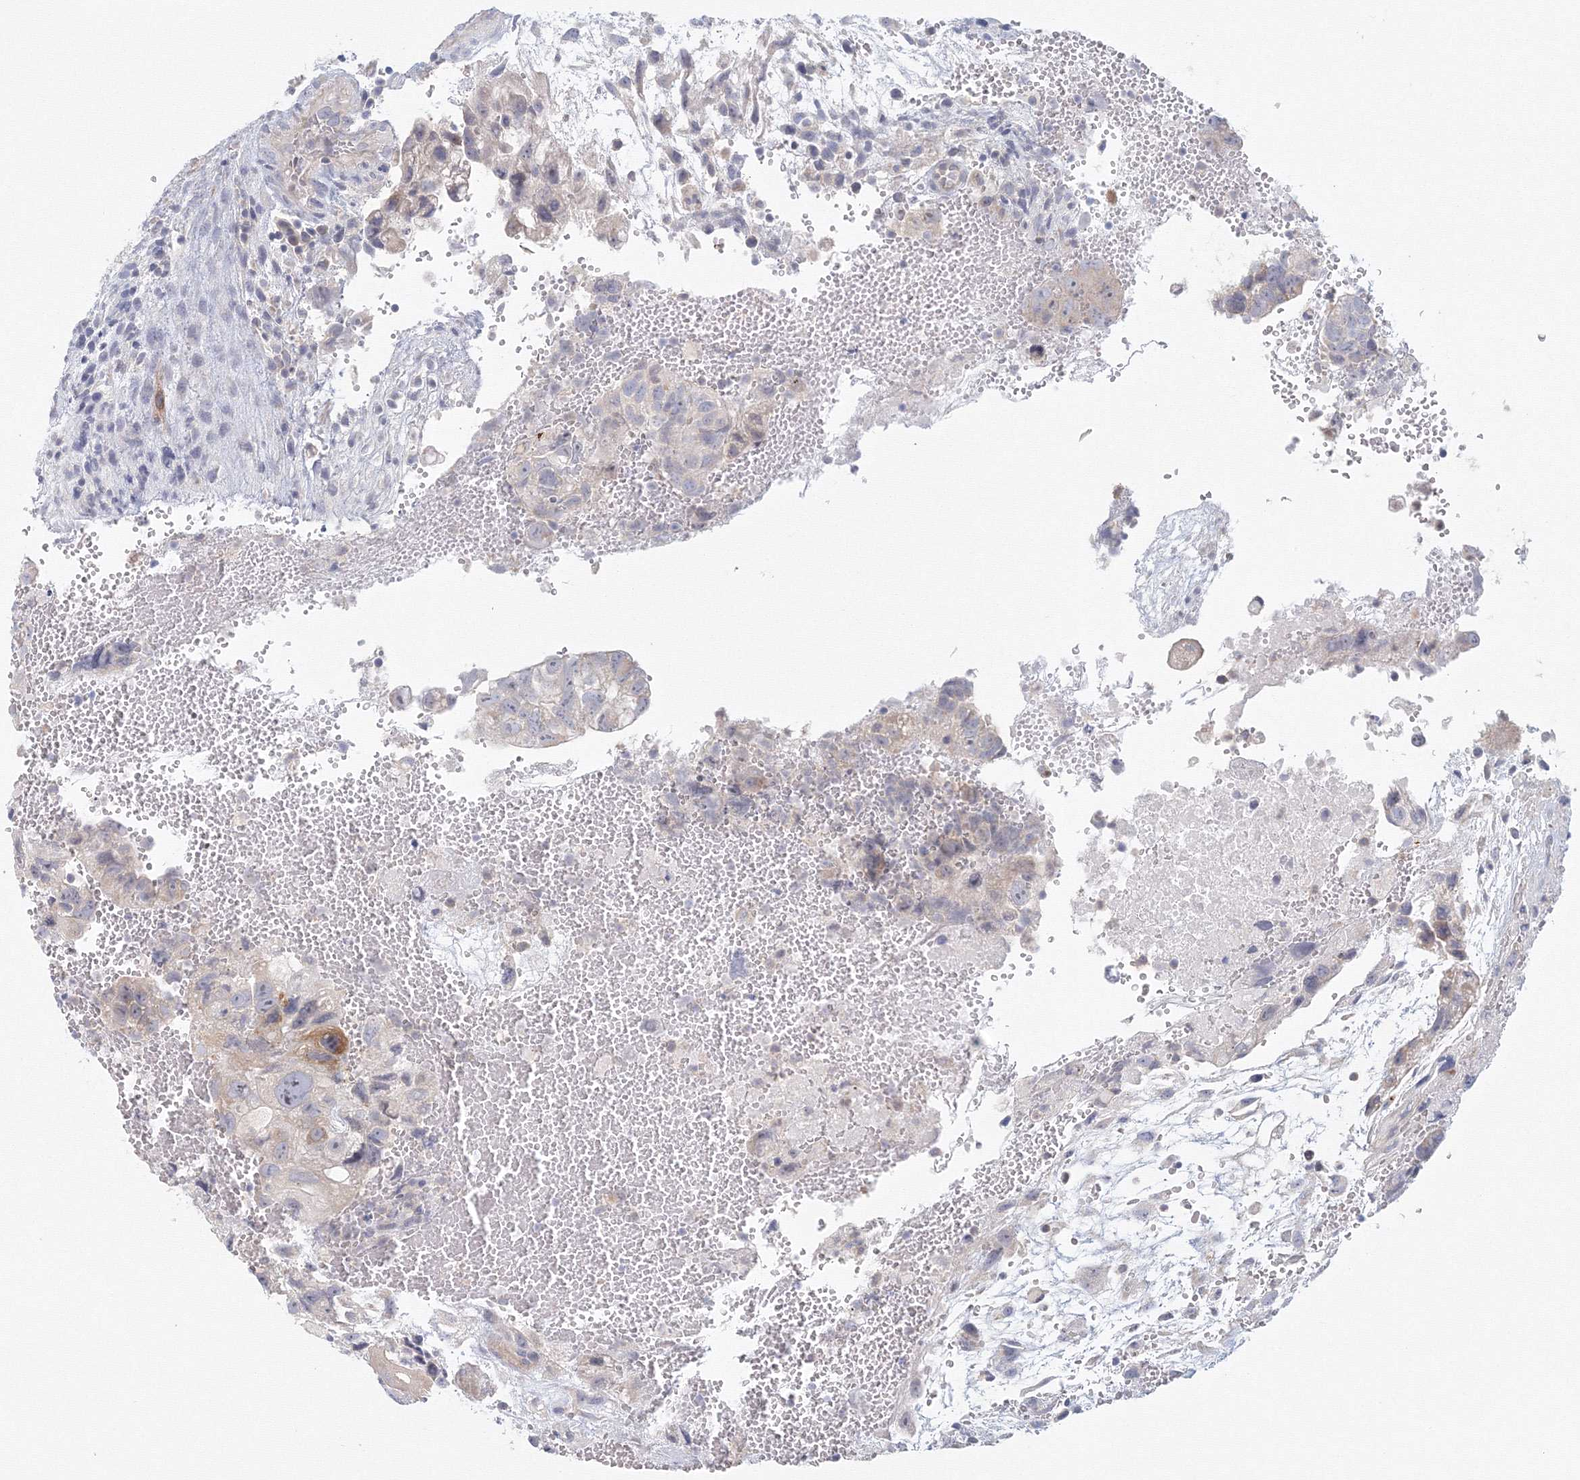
{"staining": {"intensity": "negative", "quantity": "none", "location": "none"}, "tissue": "testis cancer", "cell_type": "Tumor cells", "image_type": "cancer", "snomed": [{"axis": "morphology", "description": "Carcinoma, Embryonal, NOS"}, {"axis": "topography", "description": "Testis"}], "caption": "A histopathology image of human embryonal carcinoma (testis) is negative for staining in tumor cells. Nuclei are stained in blue.", "gene": "TACC2", "patient": {"sex": "male", "age": 37}}